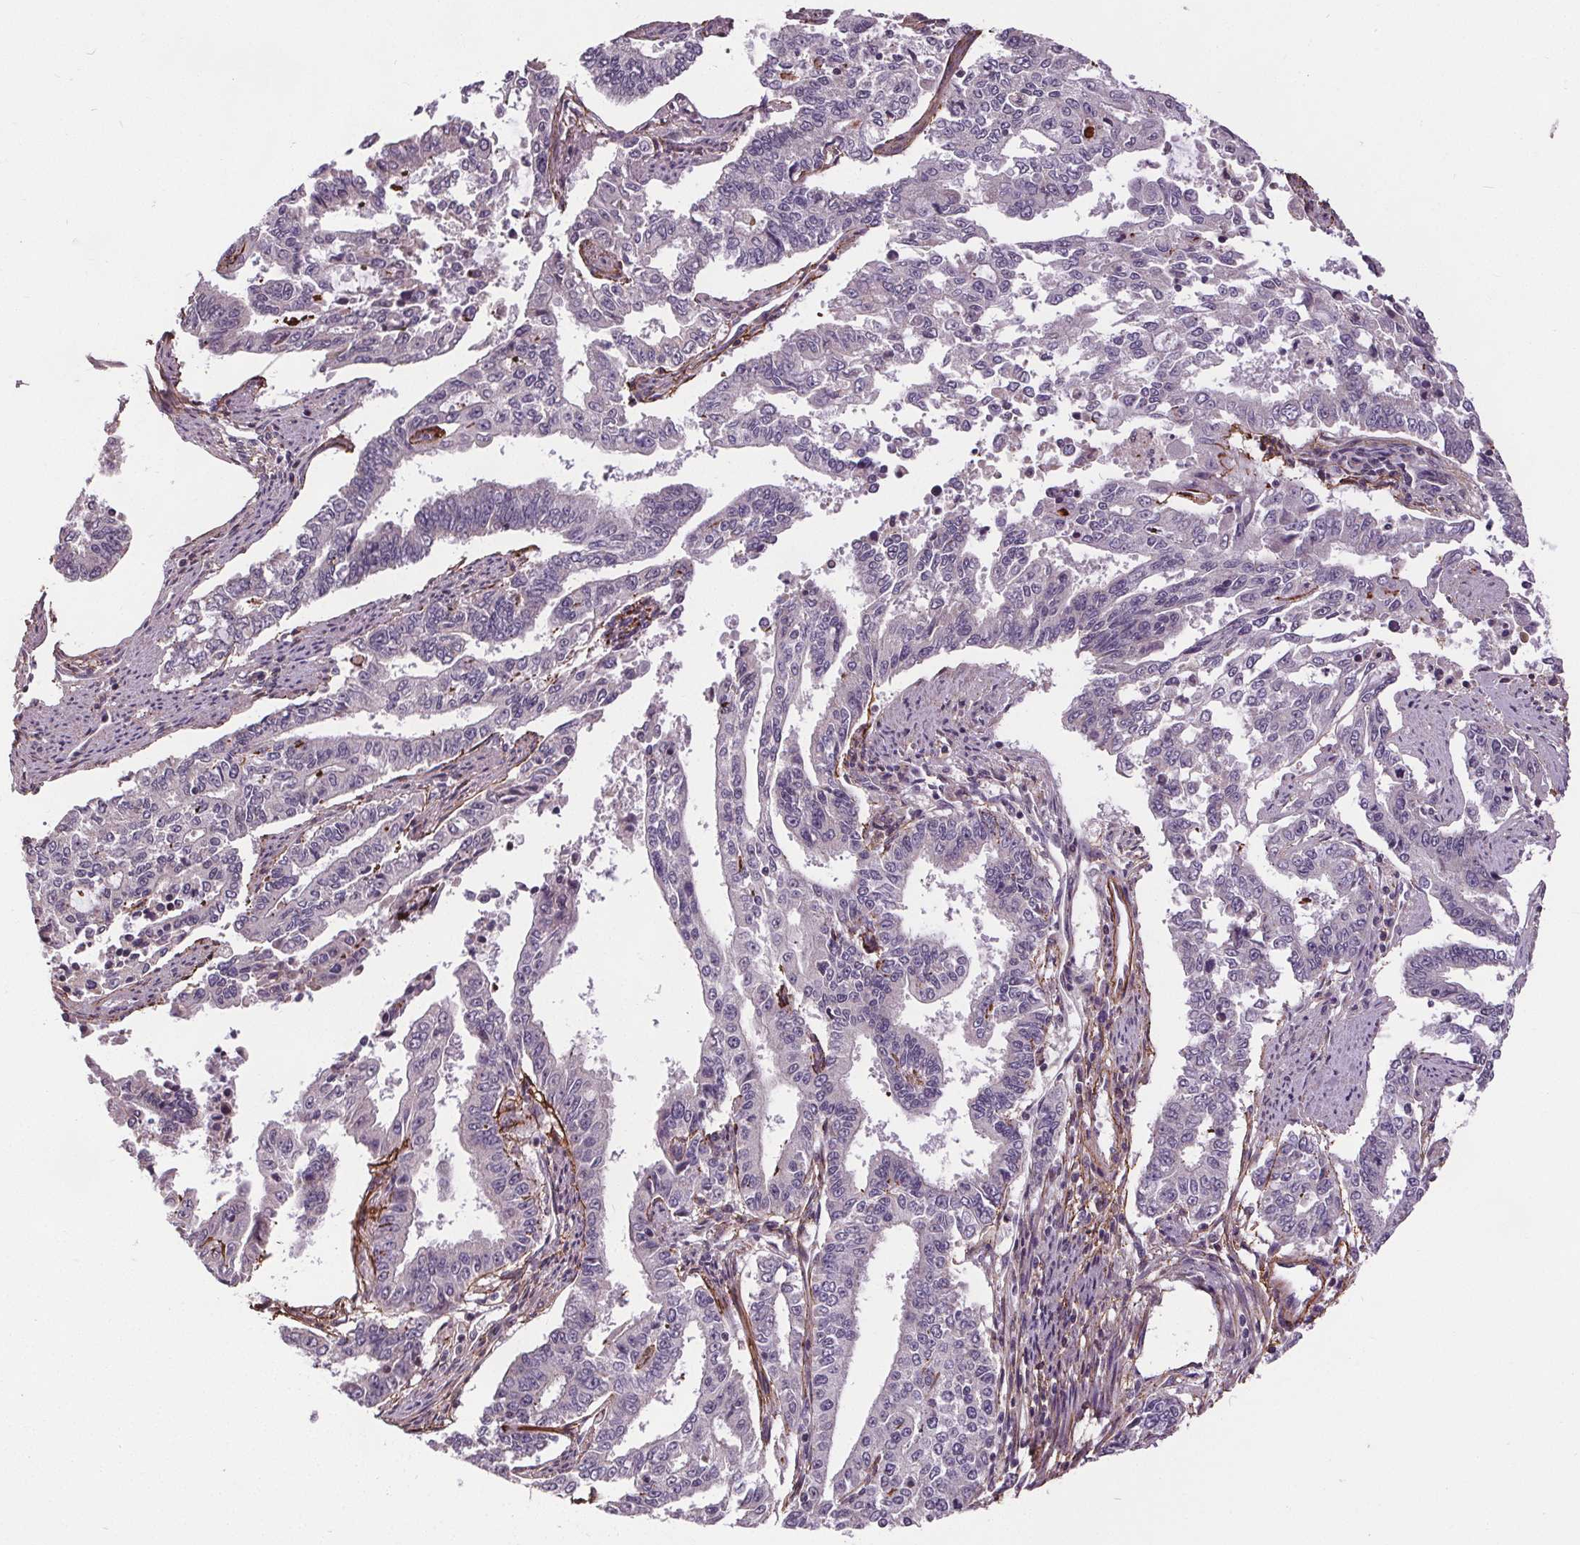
{"staining": {"intensity": "negative", "quantity": "none", "location": "none"}, "tissue": "endometrial cancer", "cell_type": "Tumor cells", "image_type": "cancer", "snomed": [{"axis": "morphology", "description": "Adenocarcinoma, NOS"}, {"axis": "topography", "description": "Uterus"}], "caption": "A high-resolution micrograph shows immunohistochemistry (IHC) staining of adenocarcinoma (endometrial), which reveals no significant positivity in tumor cells.", "gene": "KIAA0232", "patient": {"sex": "female", "age": 59}}